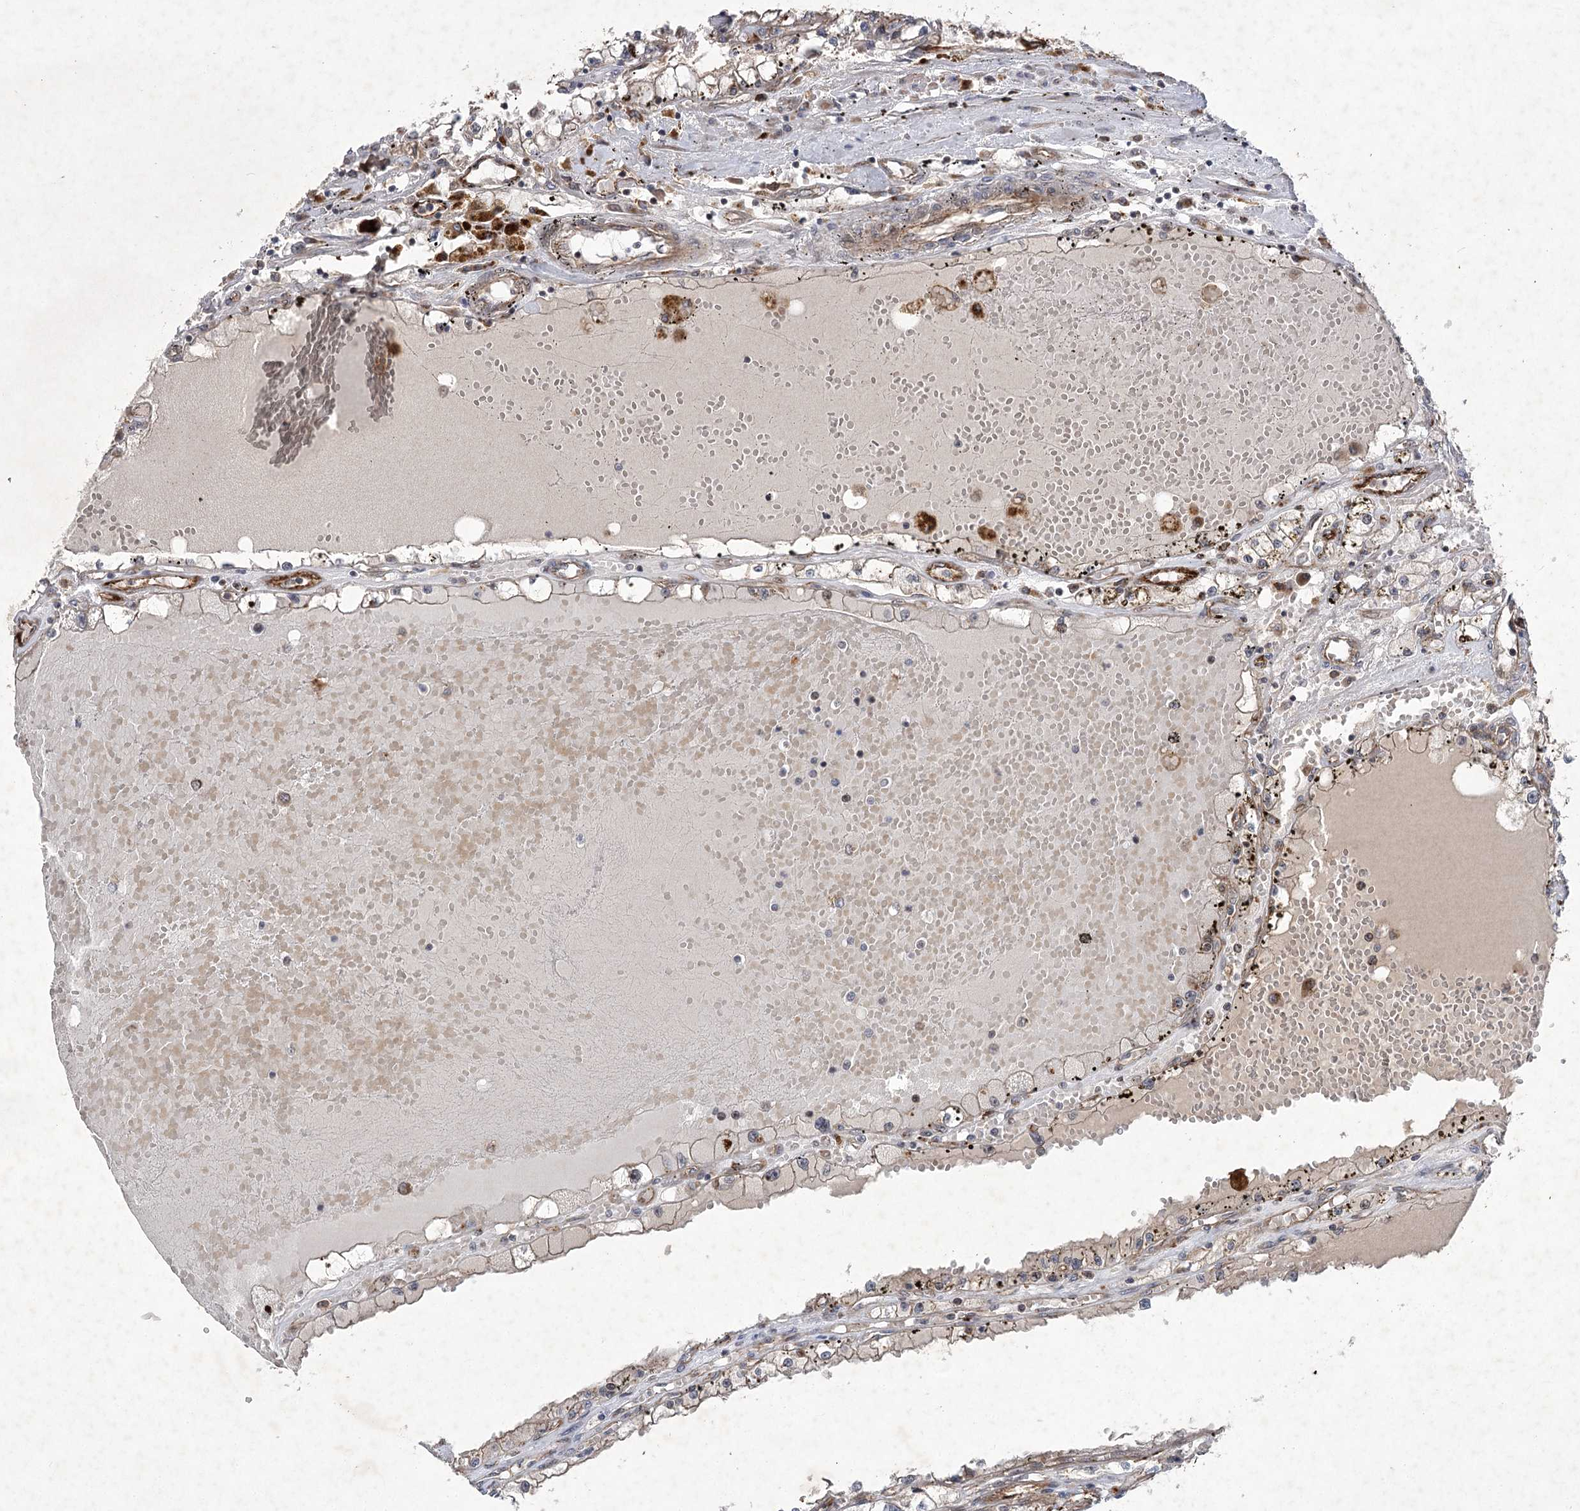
{"staining": {"intensity": "moderate", "quantity": "<25%", "location": "cytoplasmic/membranous"}, "tissue": "renal cancer", "cell_type": "Tumor cells", "image_type": "cancer", "snomed": [{"axis": "morphology", "description": "Adenocarcinoma, NOS"}, {"axis": "topography", "description": "Kidney"}], "caption": "Protein expression analysis of renal cancer displays moderate cytoplasmic/membranous expression in about <25% of tumor cells. (Brightfield microscopy of DAB IHC at high magnification).", "gene": "METTL24", "patient": {"sex": "male", "age": 56}}